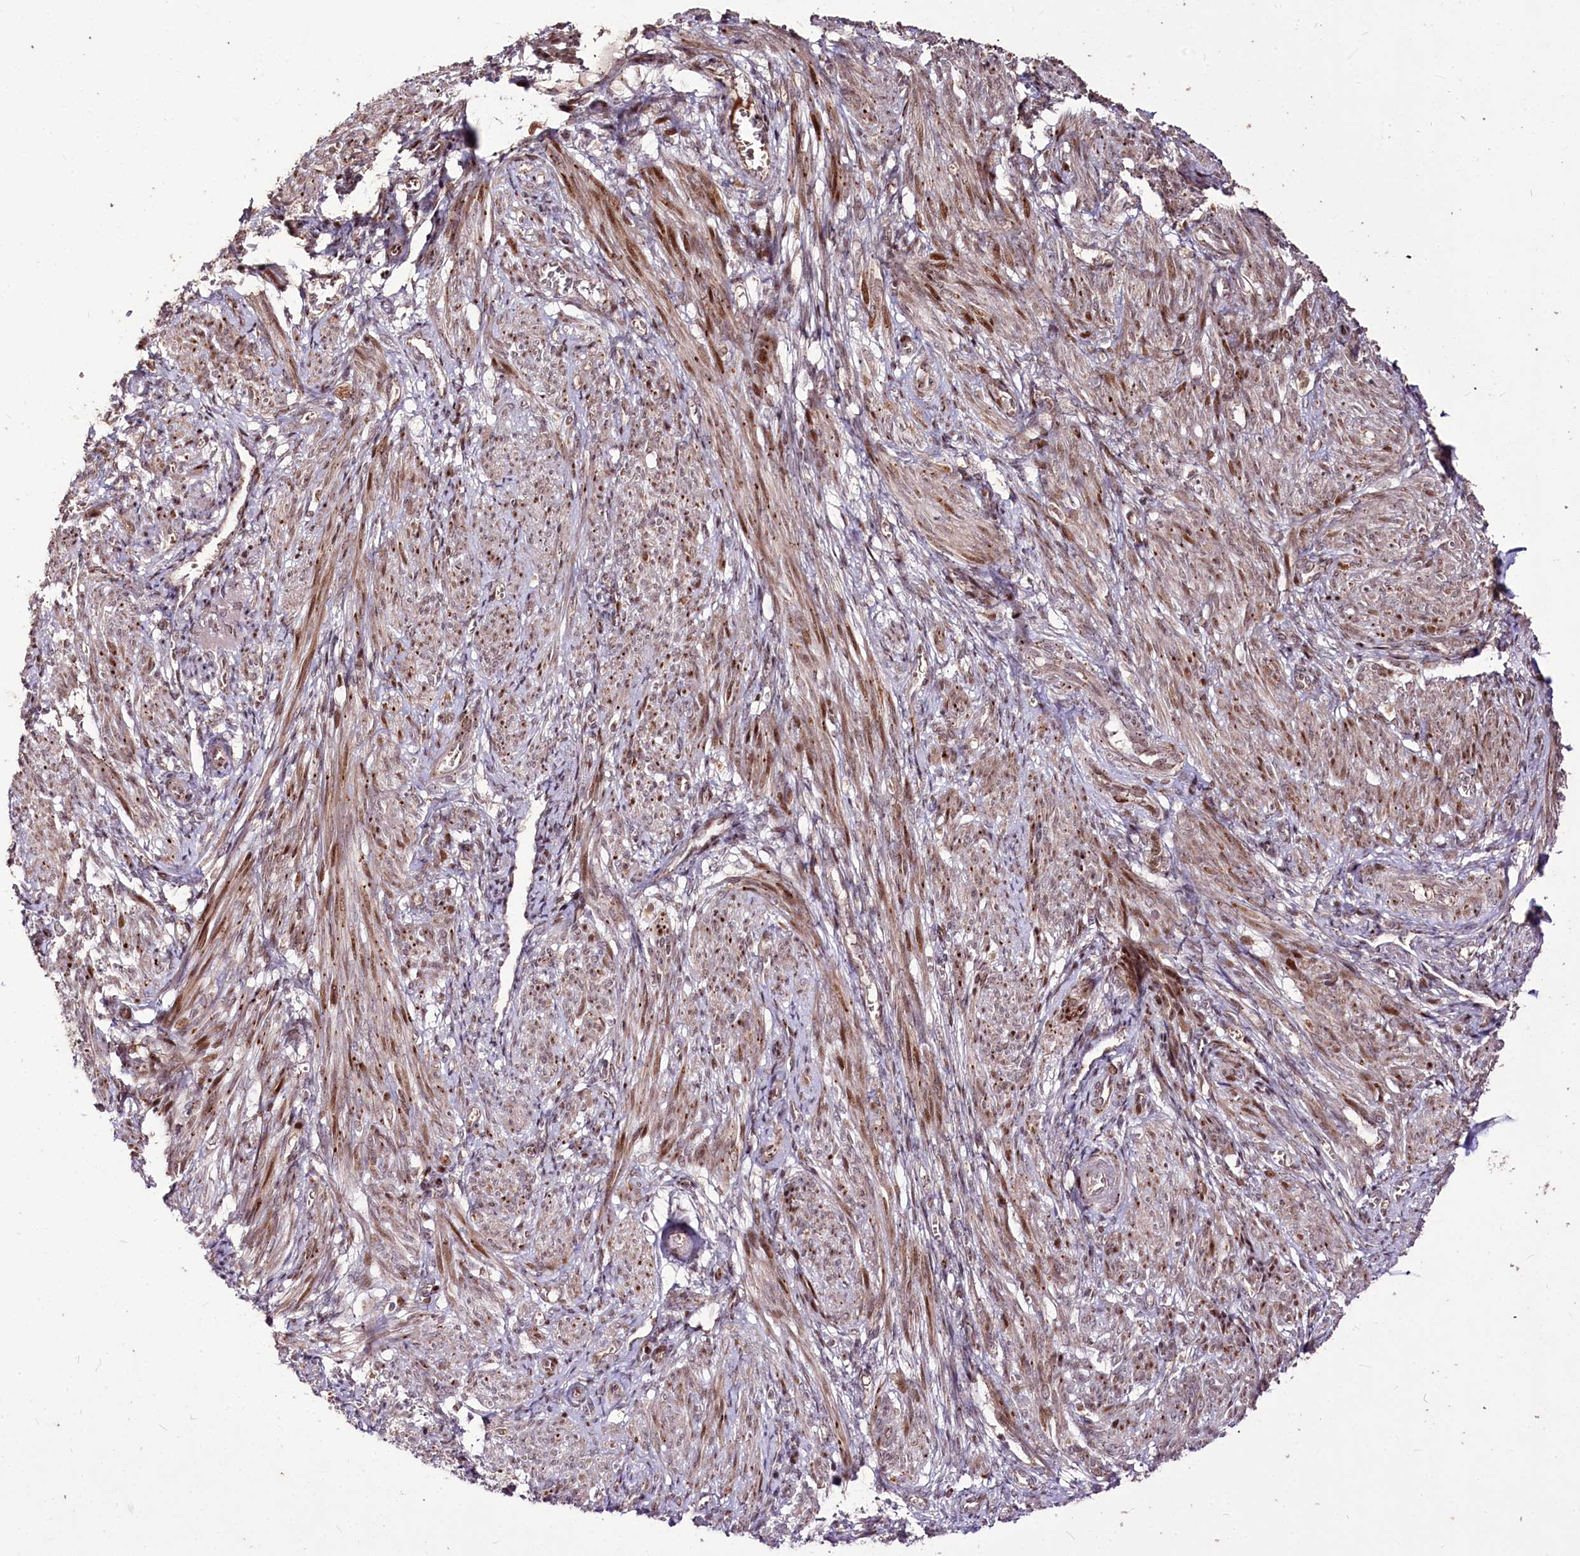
{"staining": {"intensity": "moderate", "quantity": ">75%", "location": "cytoplasmic/membranous,nuclear"}, "tissue": "smooth muscle", "cell_type": "Smooth muscle cells", "image_type": "normal", "snomed": [{"axis": "morphology", "description": "Normal tissue, NOS"}, {"axis": "topography", "description": "Smooth muscle"}], "caption": "Immunohistochemistry histopathology image of benign smooth muscle: human smooth muscle stained using IHC shows medium levels of moderate protein expression localized specifically in the cytoplasmic/membranous,nuclear of smooth muscle cells, appearing as a cytoplasmic/membranous,nuclear brown color.", "gene": "CARD19", "patient": {"sex": "female", "age": 39}}